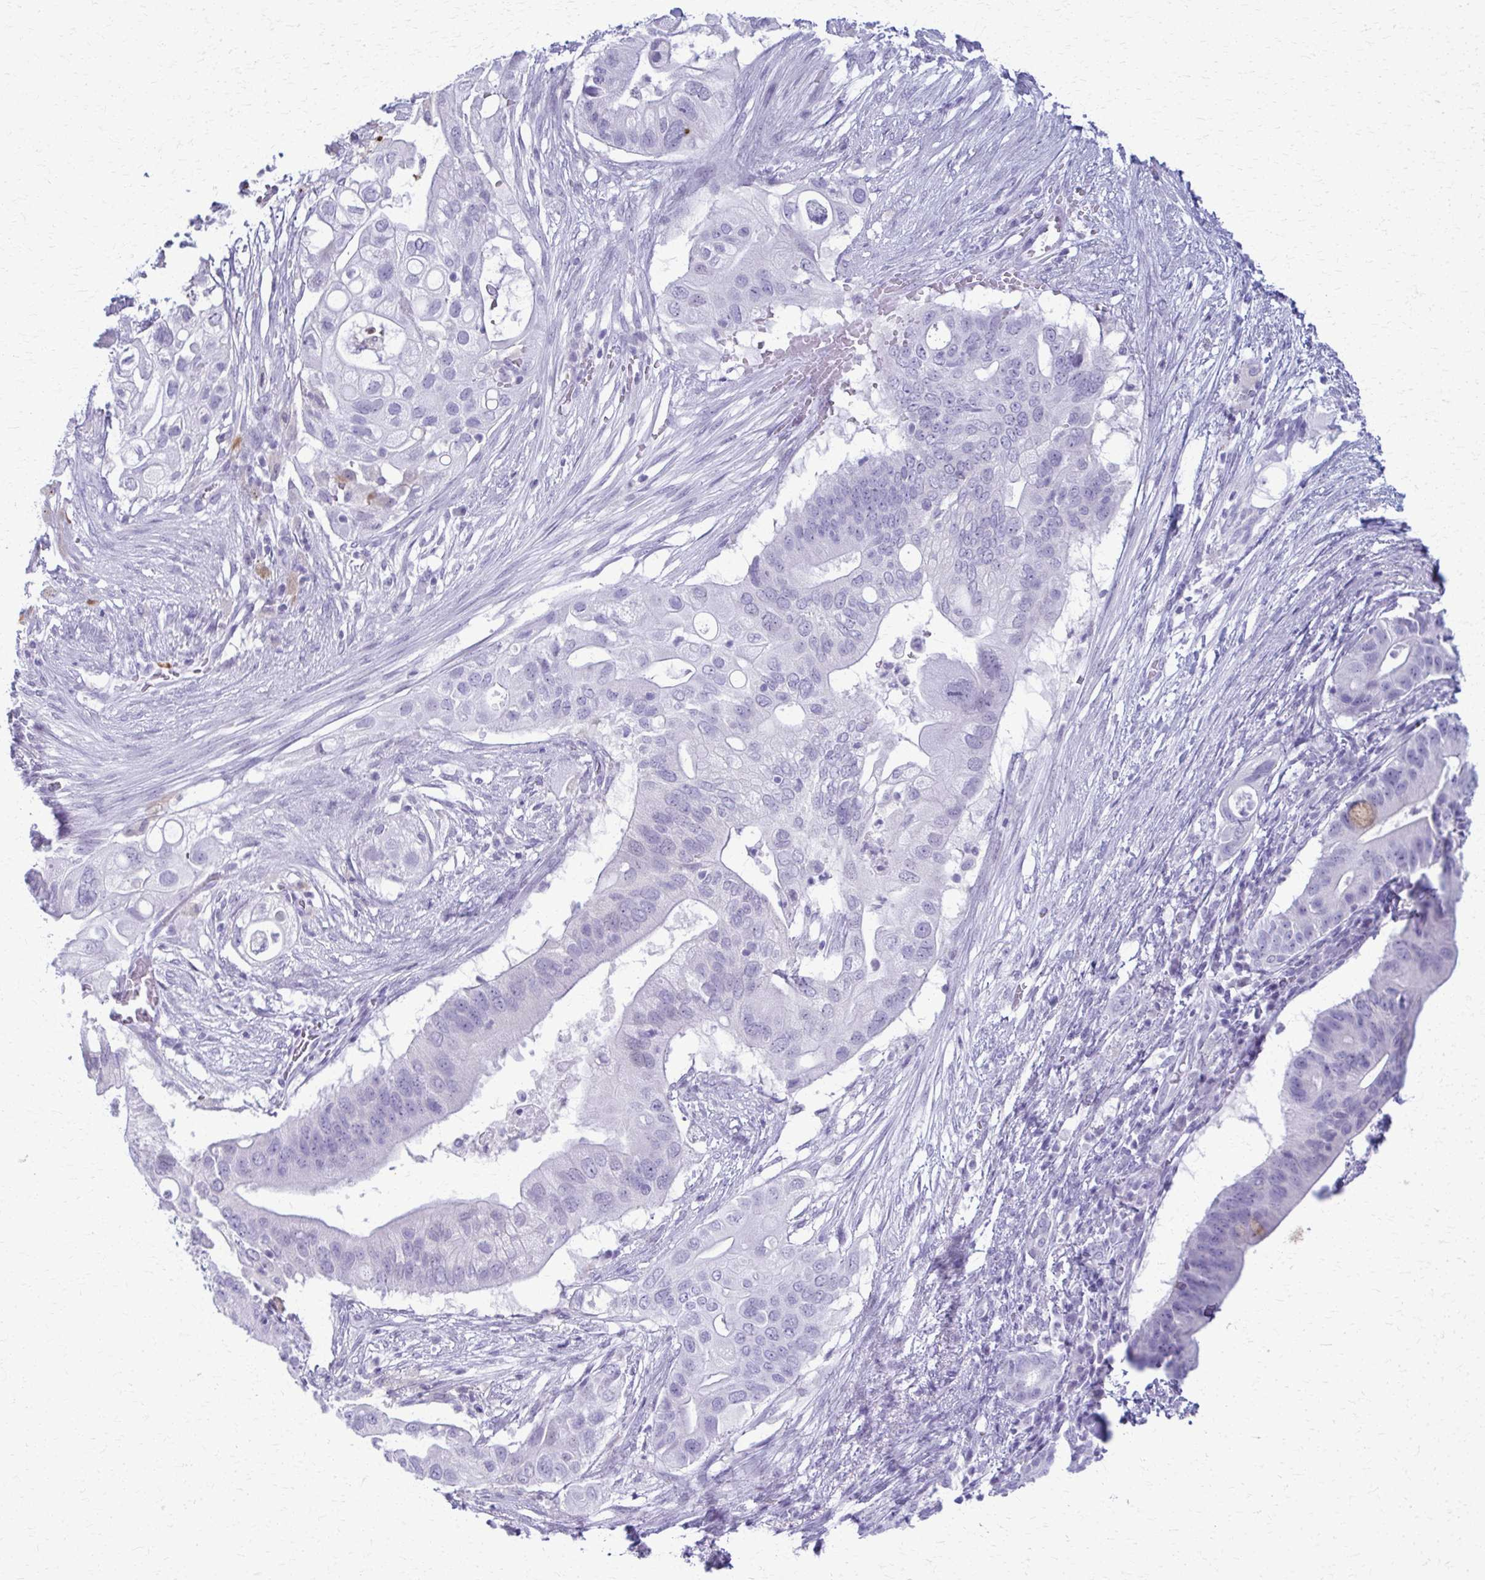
{"staining": {"intensity": "negative", "quantity": "none", "location": "none"}, "tissue": "pancreatic cancer", "cell_type": "Tumor cells", "image_type": "cancer", "snomed": [{"axis": "morphology", "description": "Adenocarcinoma, NOS"}, {"axis": "topography", "description": "Pancreas"}], "caption": "Human pancreatic cancer (adenocarcinoma) stained for a protein using immunohistochemistry shows no positivity in tumor cells.", "gene": "ACSM2B", "patient": {"sex": "female", "age": 72}}